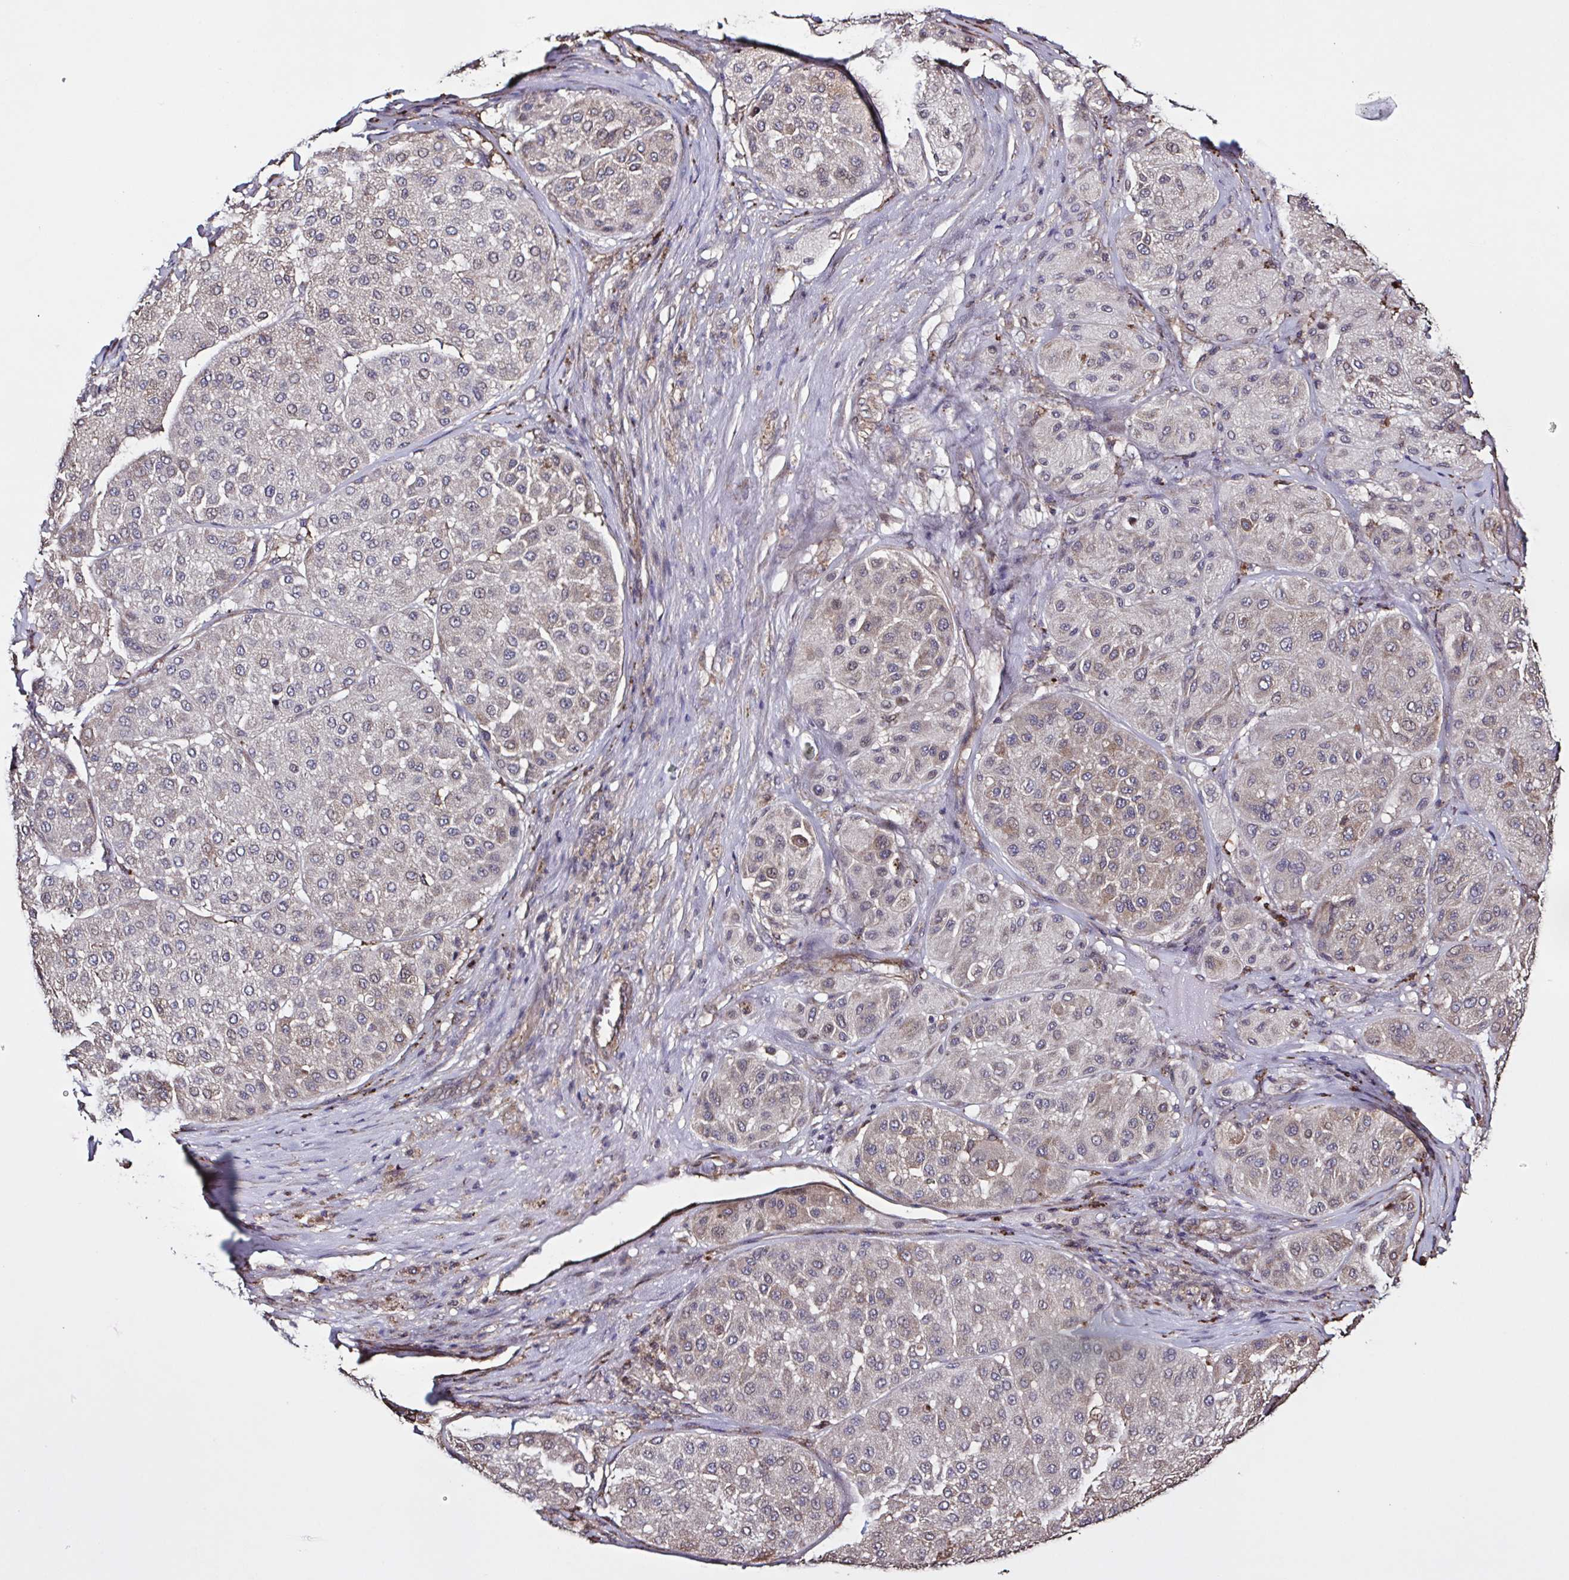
{"staining": {"intensity": "negative", "quantity": "none", "location": "none"}, "tissue": "melanoma", "cell_type": "Tumor cells", "image_type": "cancer", "snomed": [{"axis": "morphology", "description": "Malignant melanoma, Metastatic site"}, {"axis": "topography", "description": "Smooth muscle"}], "caption": "Tumor cells are negative for brown protein staining in melanoma.", "gene": "ZNF200", "patient": {"sex": "male", "age": 41}}